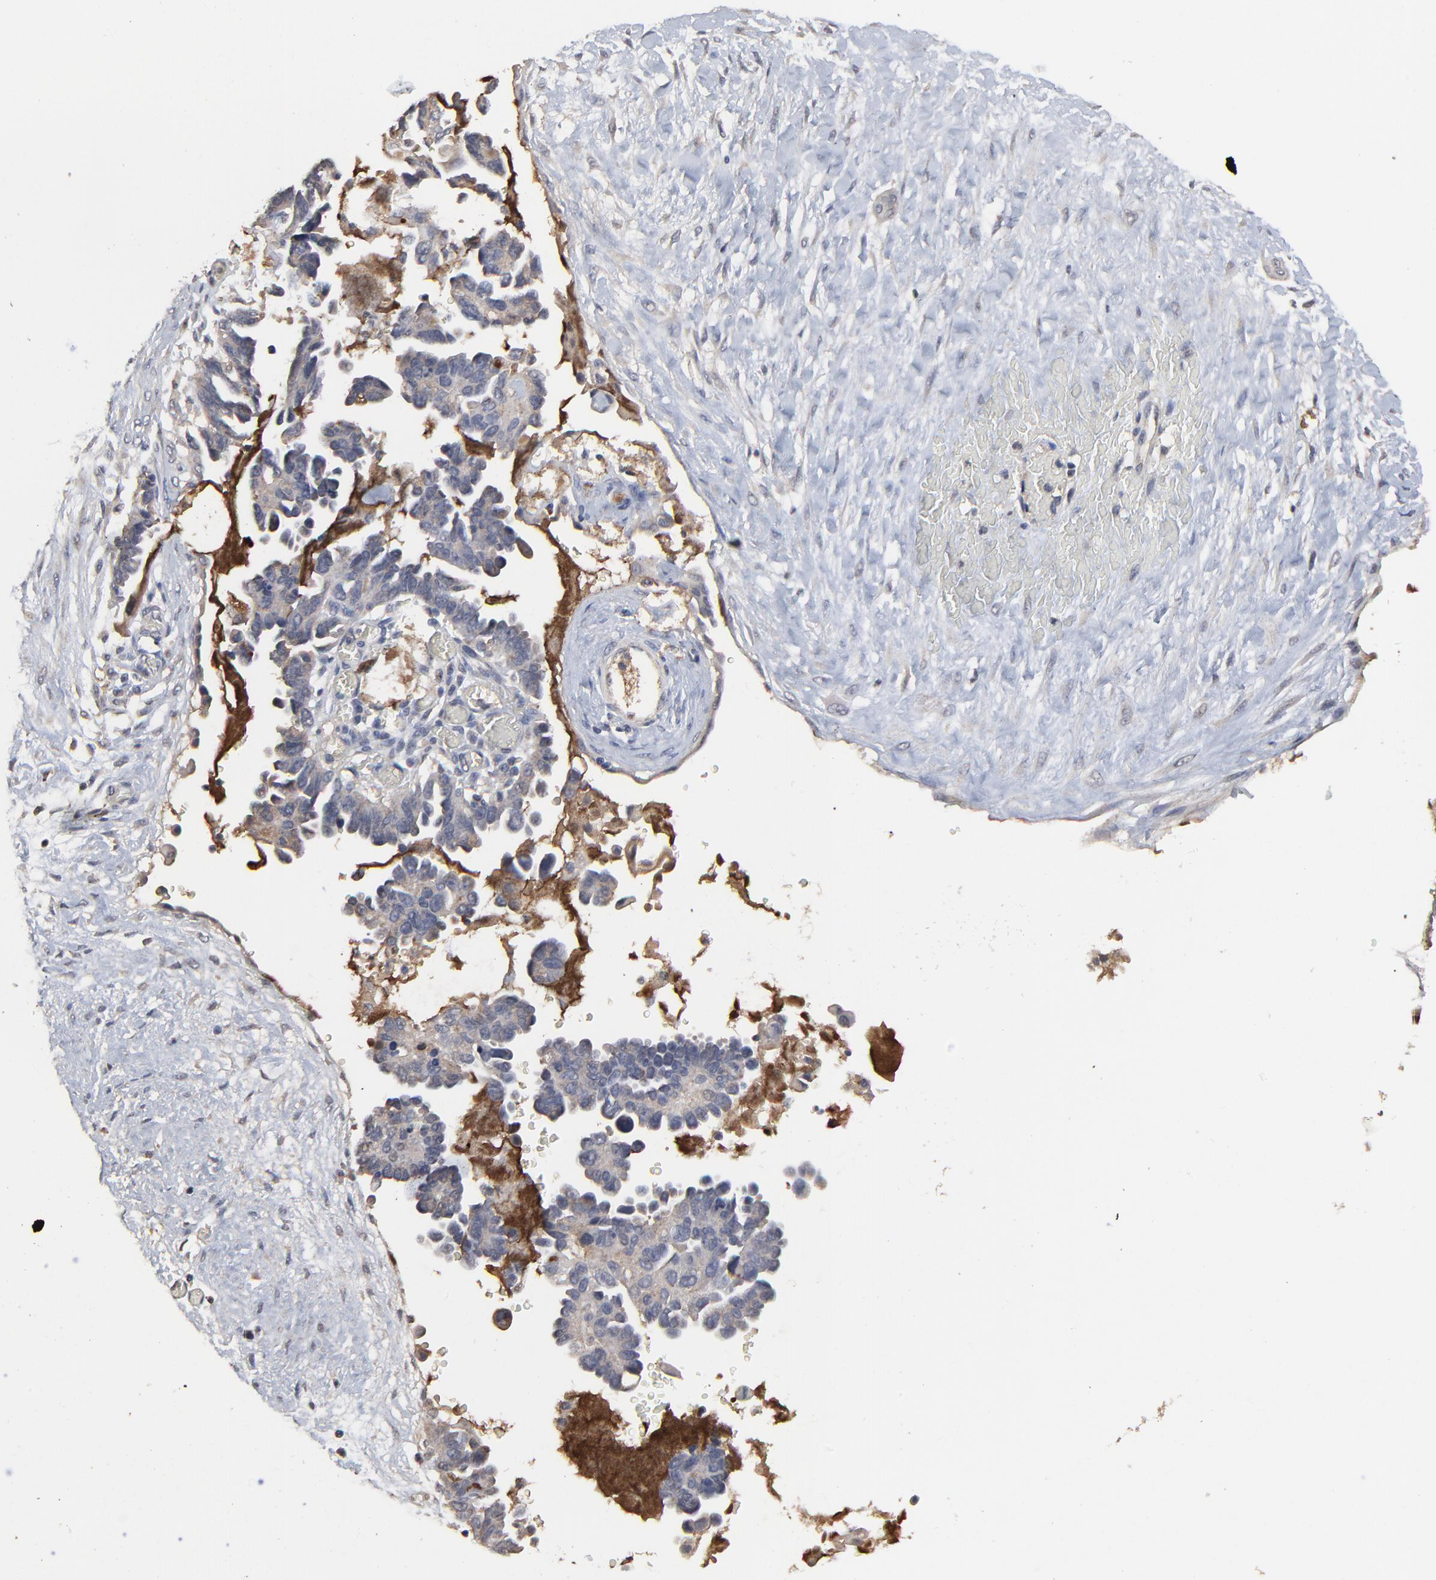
{"staining": {"intensity": "weak", "quantity": ">75%", "location": "cytoplasmic/membranous"}, "tissue": "ovarian cancer", "cell_type": "Tumor cells", "image_type": "cancer", "snomed": [{"axis": "morphology", "description": "Cystadenocarcinoma, serous, NOS"}, {"axis": "topography", "description": "Ovary"}], "caption": "DAB (3,3'-diaminobenzidine) immunohistochemical staining of ovarian cancer (serous cystadenocarcinoma) exhibits weak cytoplasmic/membranous protein positivity in approximately >75% of tumor cells.", "gene": "VPREB3", "patient": {"sex": "female", "age": 63}}